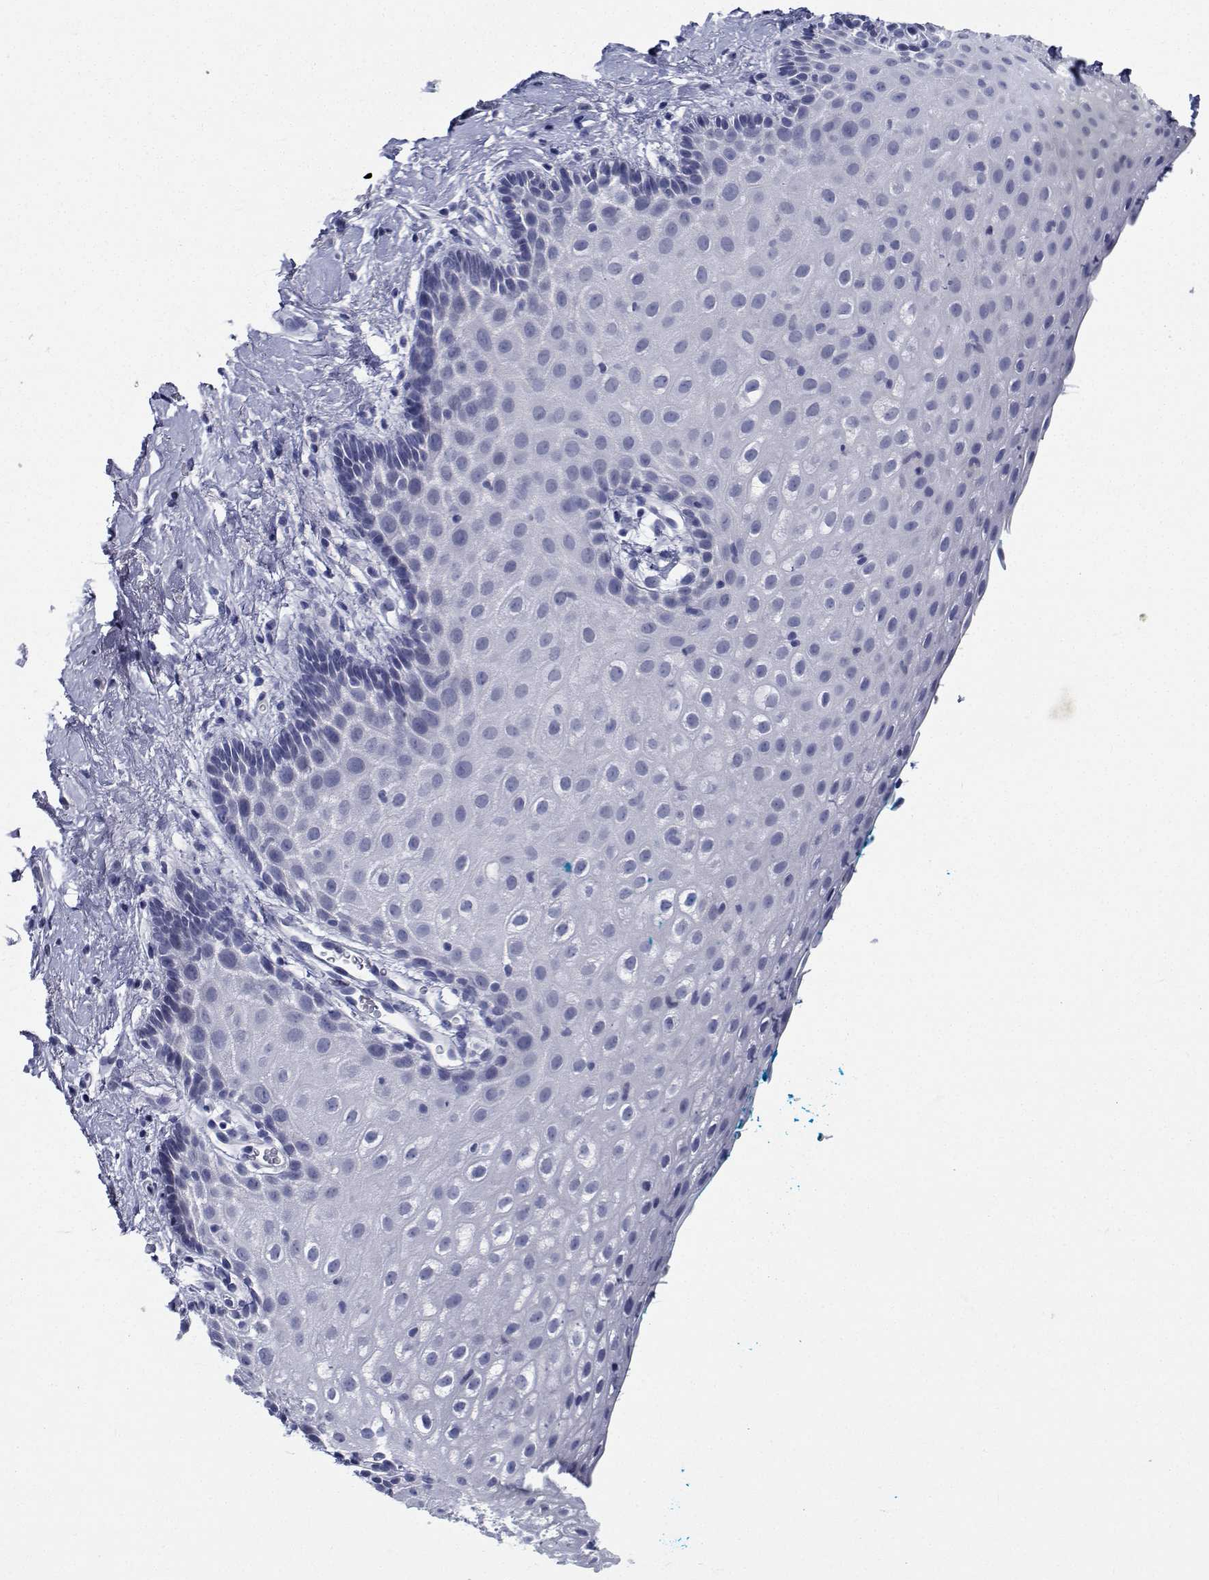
{"staining": {"intensity": "negative", "quantity": "none", "location": "none"}, "tissue": "vagina", "cell_type": "Squamous epithelial cells", "image_type": "normal", "snomed": [{"axis": "morphology", "description": "Normal tissue, NOS"}, {"axis": "morphology", "description": "Adenocarcinoma, NOS"}, {"axis": "topography", "description": "Rectum"}, {"axis": "topography", "description": "Vagina"}, {"axis": "topography", "description": "Peripheral nerve tissue"}], "caption": "An IHC photomicrograph of normal vagina is shown. There is no staining in squamous epithelial cells of vagina. The staining is performed using DAB brown chromogen with nuclei counter-stained in using hematoxylin.", "gene": "PLXNA4", "patient": {"sex": "female", "age": 71}}